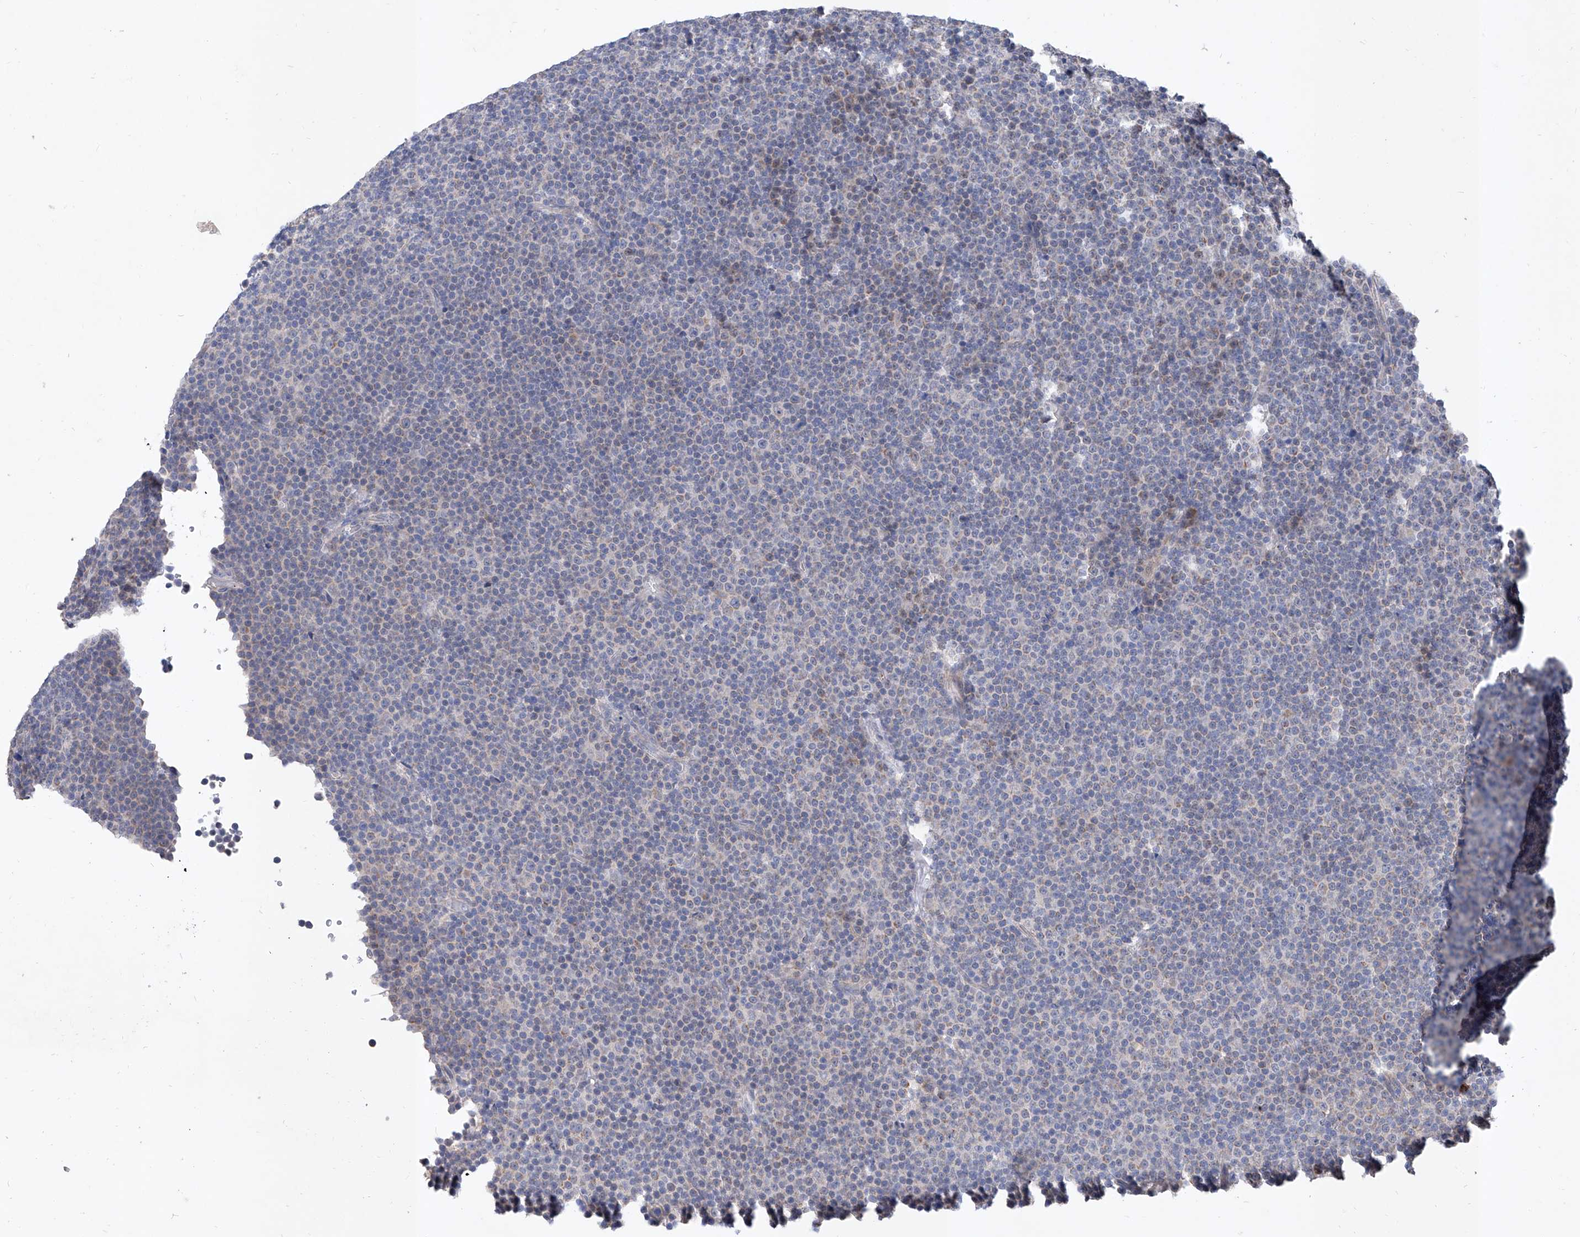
{"staining": {"intensity": "negative", "quantity": "none", "location": "none"}, "tissue": "lymphoma", "cell_type": "Tumor cells", "image_type": "cancer", "snomed": [{"axis": "morphology", "description": "Malignant lymphoma, non-Hodgkin's type, Low grade"}, {"axis": "topography", "description": "Lymph node"}], "caption": "This photomicrograph is of malignant lymphoma, non-Hodgkin's type (low-grade) stained with IHC to label a protein in brown with the nuclei are counter-stained blue. There is no expression in tumor cells.", "gene": "MFSD4B", "patient": {"sex": "female", "age": 67}}